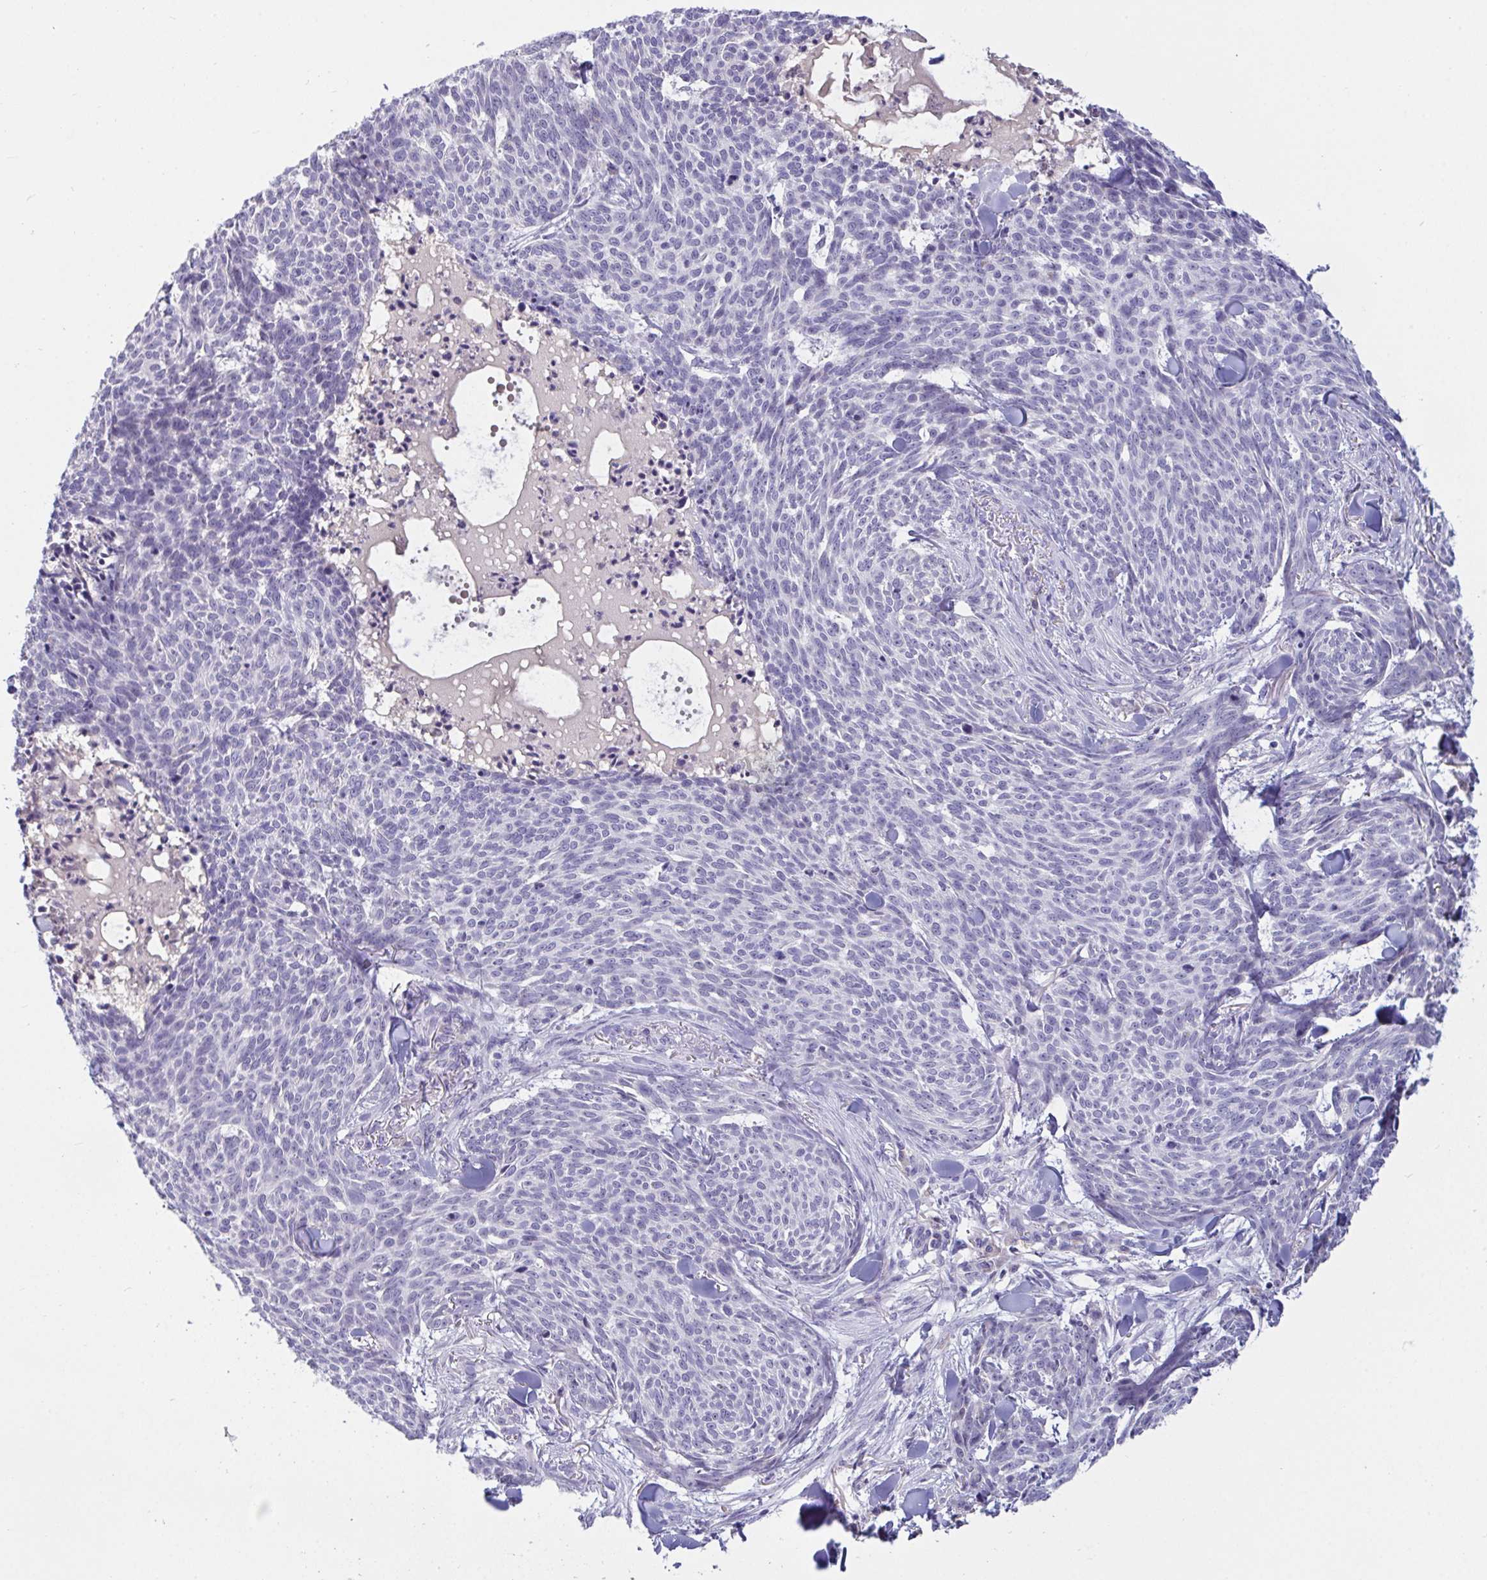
{"staining": {"intensity": "negative", "quantity": "none", "location": "none"}, "tissue": "skin cancer", "cell_type": "Tumor cells", "image_type": "cancer", "snomed": [{"axis": "morphology", "description": "Basal cell carcinoma"}, {"axis": "topography", "description": "Skin"}], "caption": "The photomicrograph exhibits no staining of tumor cells in skin cancer (basal cell carcinoma).", "gene": "MYC", "patient": {"sex": "female", "age": 93}}